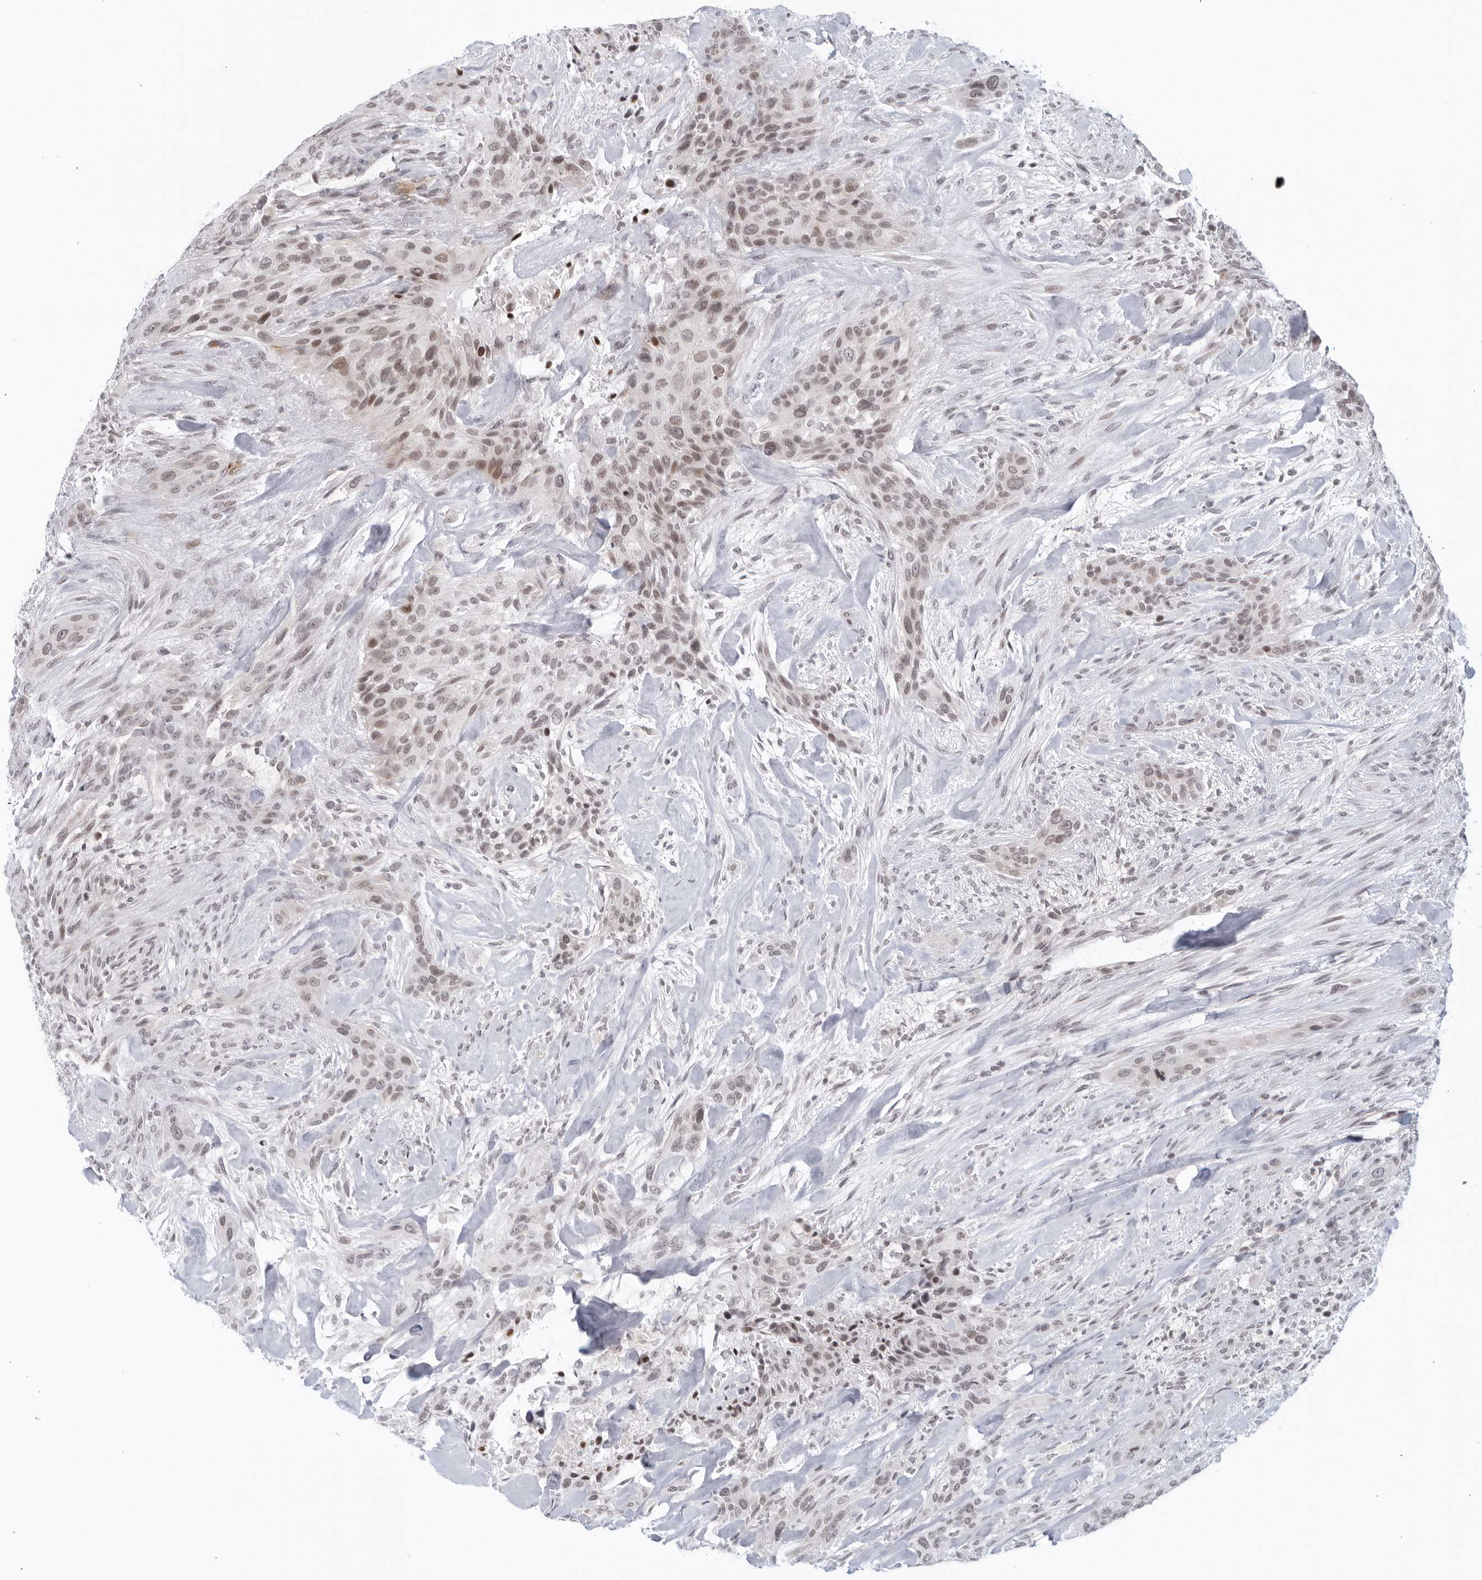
{"staining": {"intensity": "weak", "quantity": "<25%", "location": "cytoplasmic/membranous,nuclear"}, "tissue": "urothelial cancer", "cell_type": "Tumor cells", "image_type": "cancer", "snomed": [{"axis": "morphology", "description": "Urothelial carcinoma, High grade"}, {"axis": "topography", "description": "Urinary bladder"}], "caption": "High magnification brightfield microscopy of high-grade urothelial carcinoma stained with DAB (3,3'-diaminobenzidine) (brown) and counterstained with hematoxylin (blue): tumor cells show no significant positivity.", "gene": "RAB11FIP3", "patient": {"sex": "male", "age": 35}}